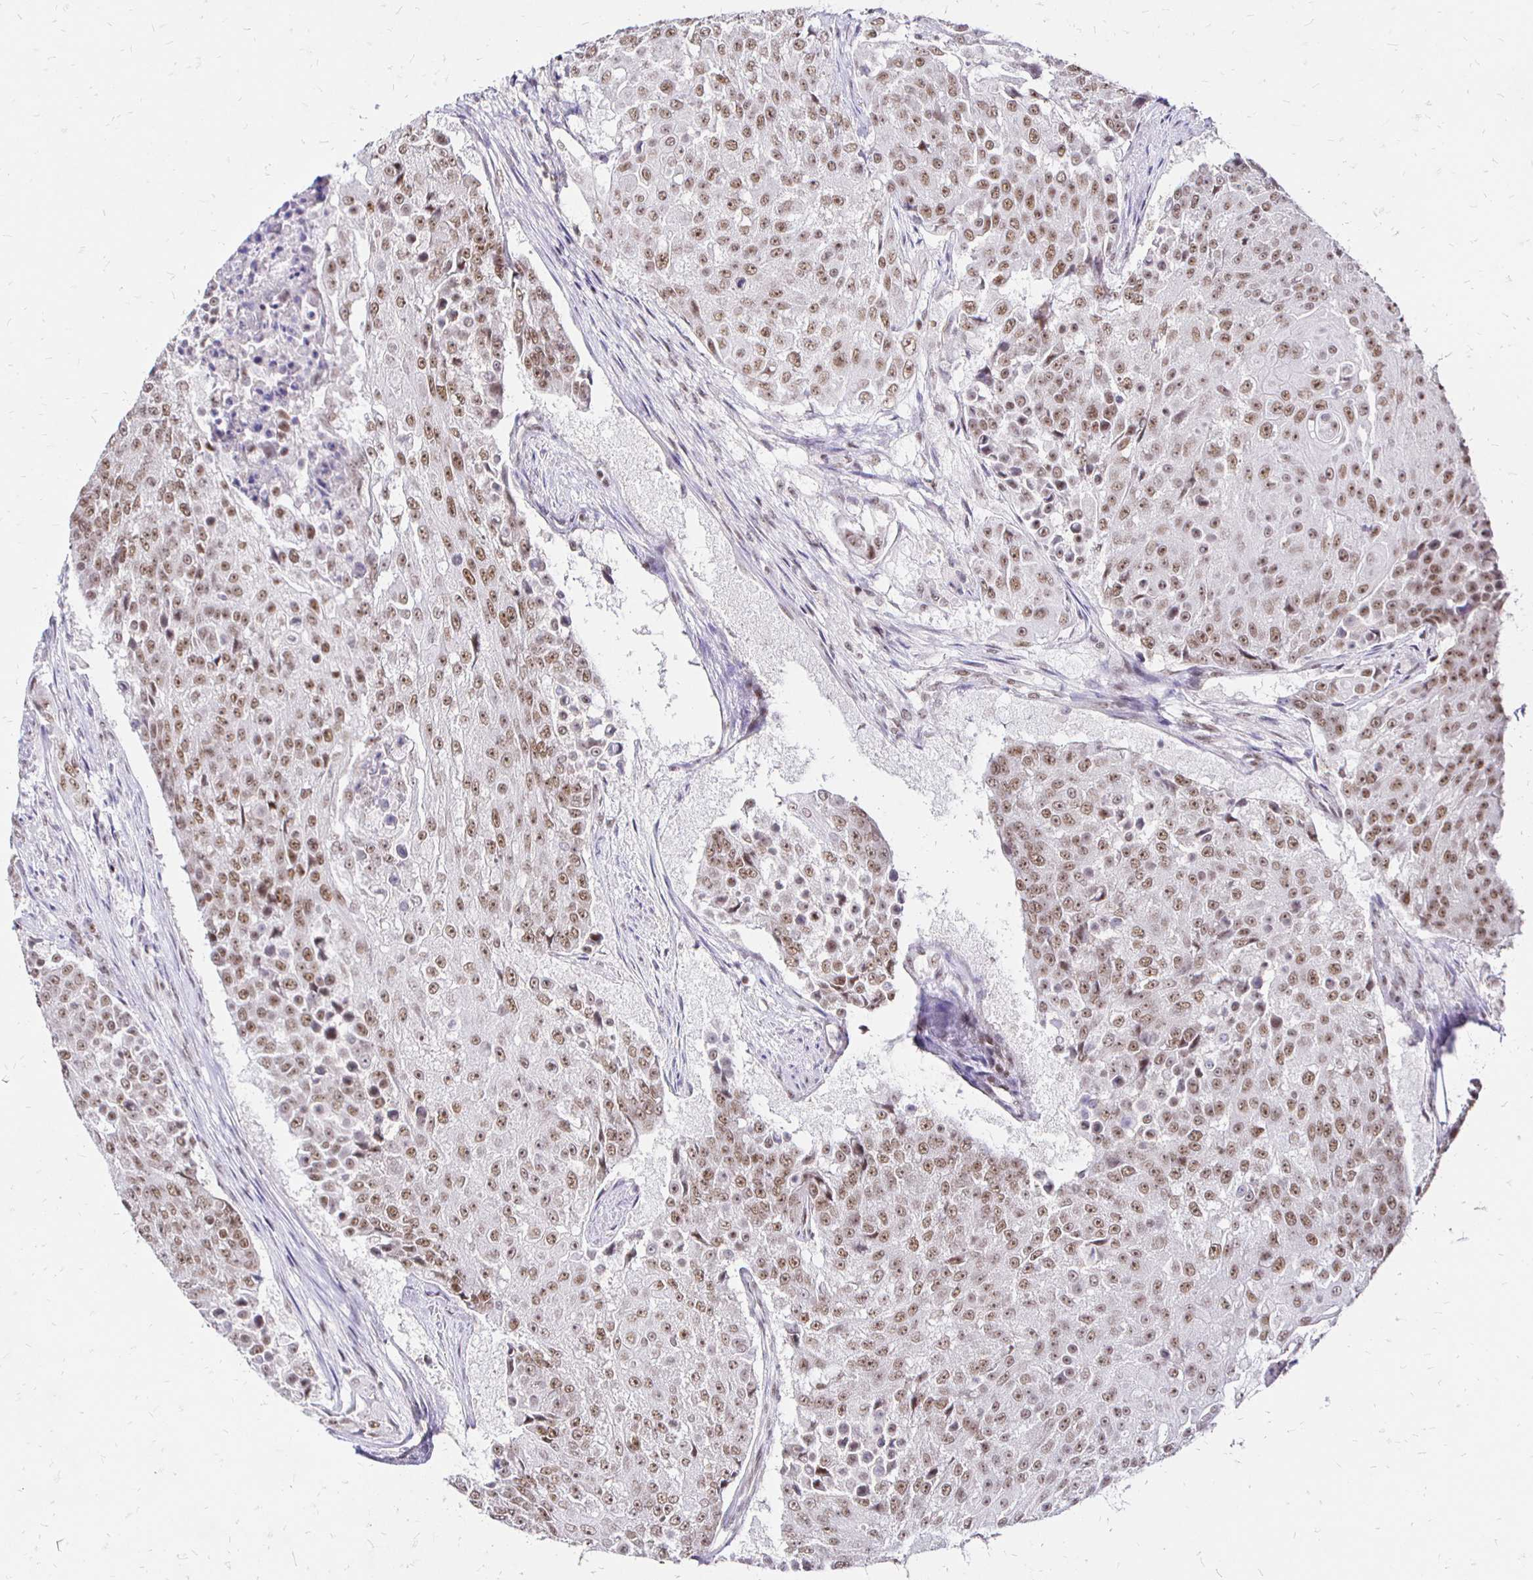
{"staining": {"intensity": "moderate", "quantity": ">75%", "location": "nuclear"}, "tissue": "urothelial cancer", "cell_type": "Tumor cells", "image_type": "cancer", "snomed": [{"axis": "morphology", "description": "Urothelial carcinoma, High grade"}, {"axis": "topography", "description": "Urinary bladder"}], "caption": "Immunohistochemistry (IHC) image of high-grade urothelial carcinoma stained for a protein (brown), which displays medium levels of moderate nuclear positivity in about >75% of tumor cells.", "gene": "SIN3A", "patient": {"sex": "female", "age": 63}}